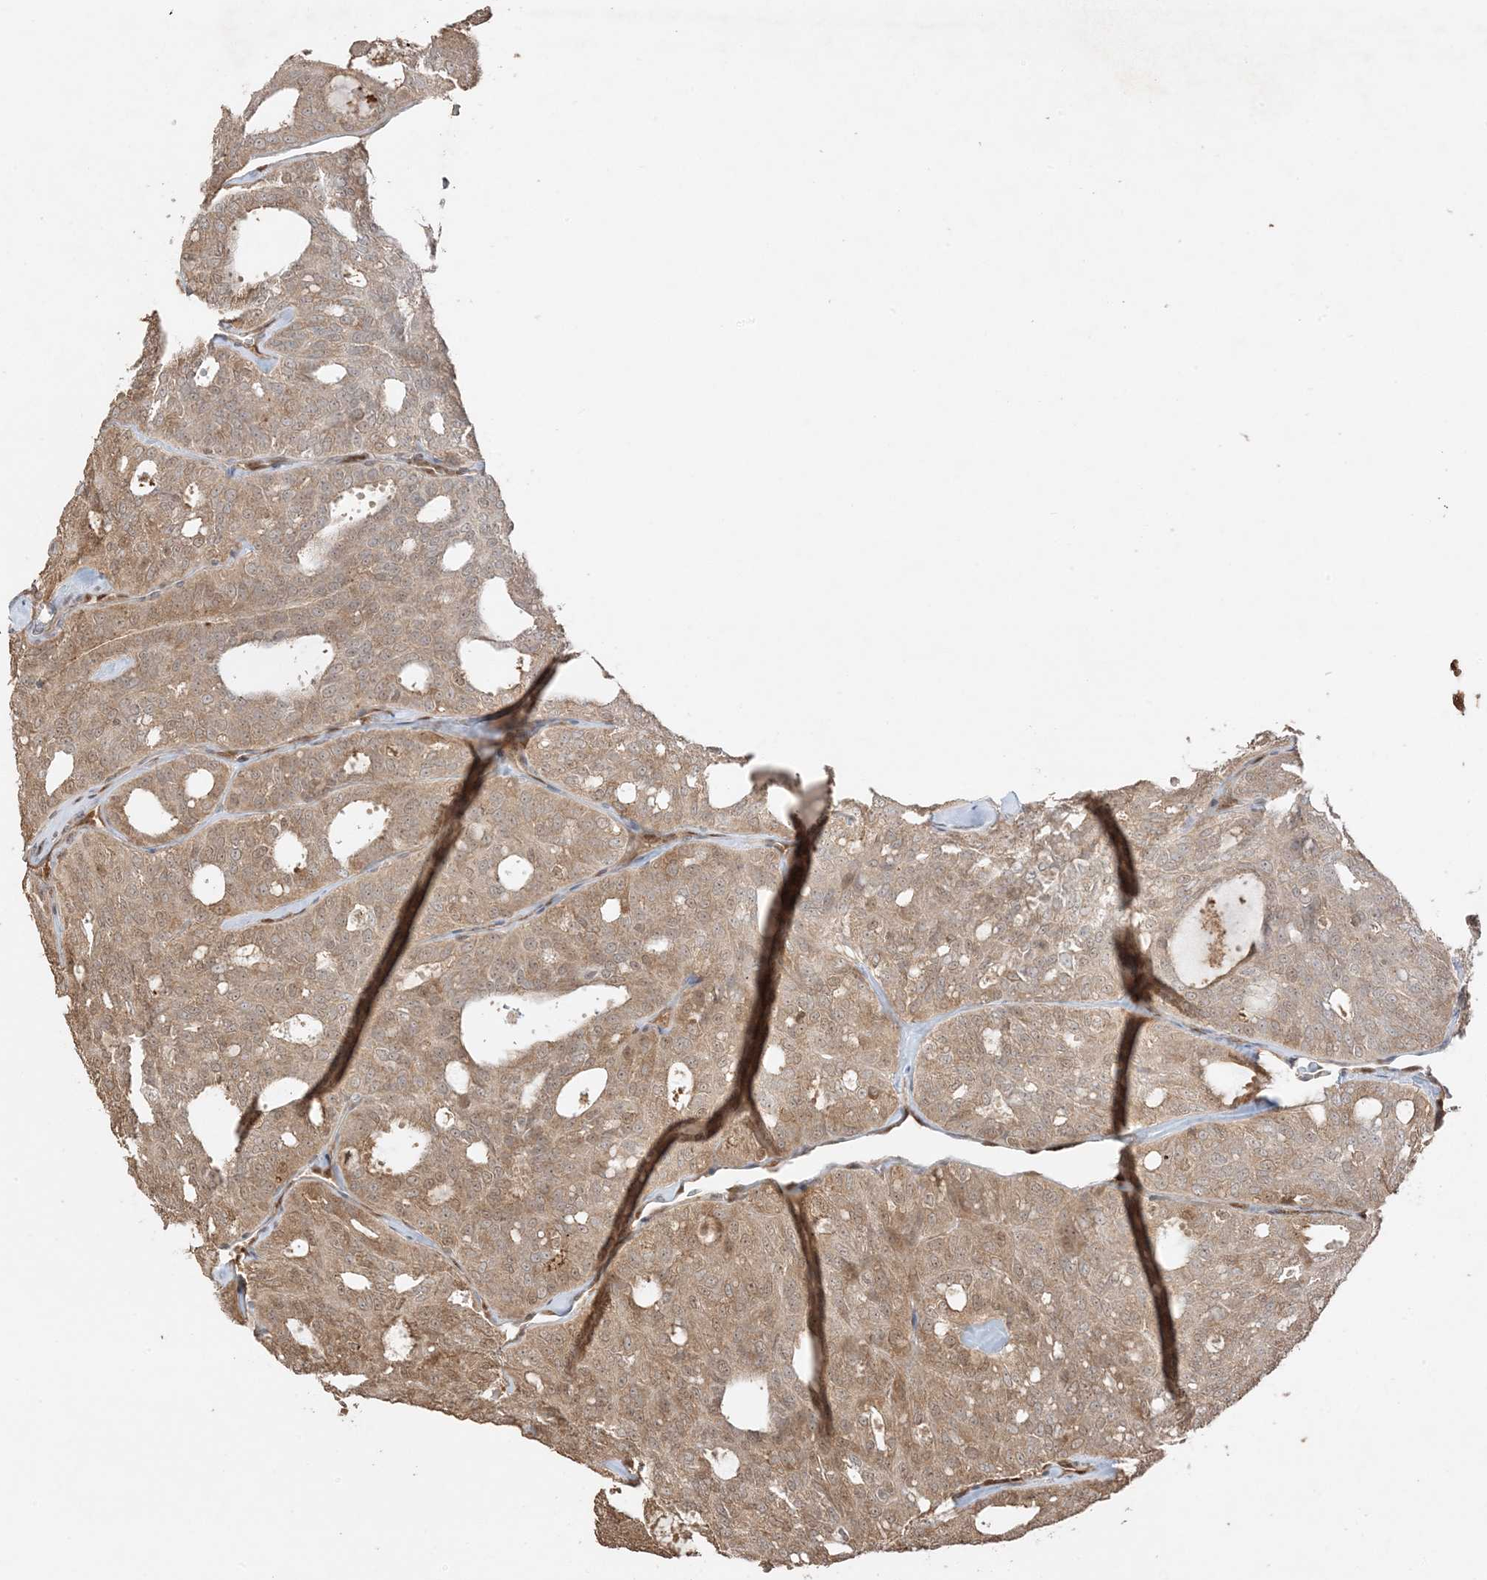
{"staining": {"intensity": "moderate", "quantity": ">75%", "location": "cytoplasmic/membranous"}, "tissue": "thyroid cancer", "cell_type": "Tumor cells", "image_type": "cancer", "snomed": [{"axis": "morphology", "description": "Follicular adenoma carcinoma, NOS"}, {"axis": "topography", "description": "Thyroid gland"}], "caption": "There is medium levels of moderate cytoplasmic/membranous positivity in tumor cells of thyroid cancer, as demonstrated by immunohistochemical staining (brown color).", "gene": "ZBTB41", "patient": {"sex": "male", "age": 75}}